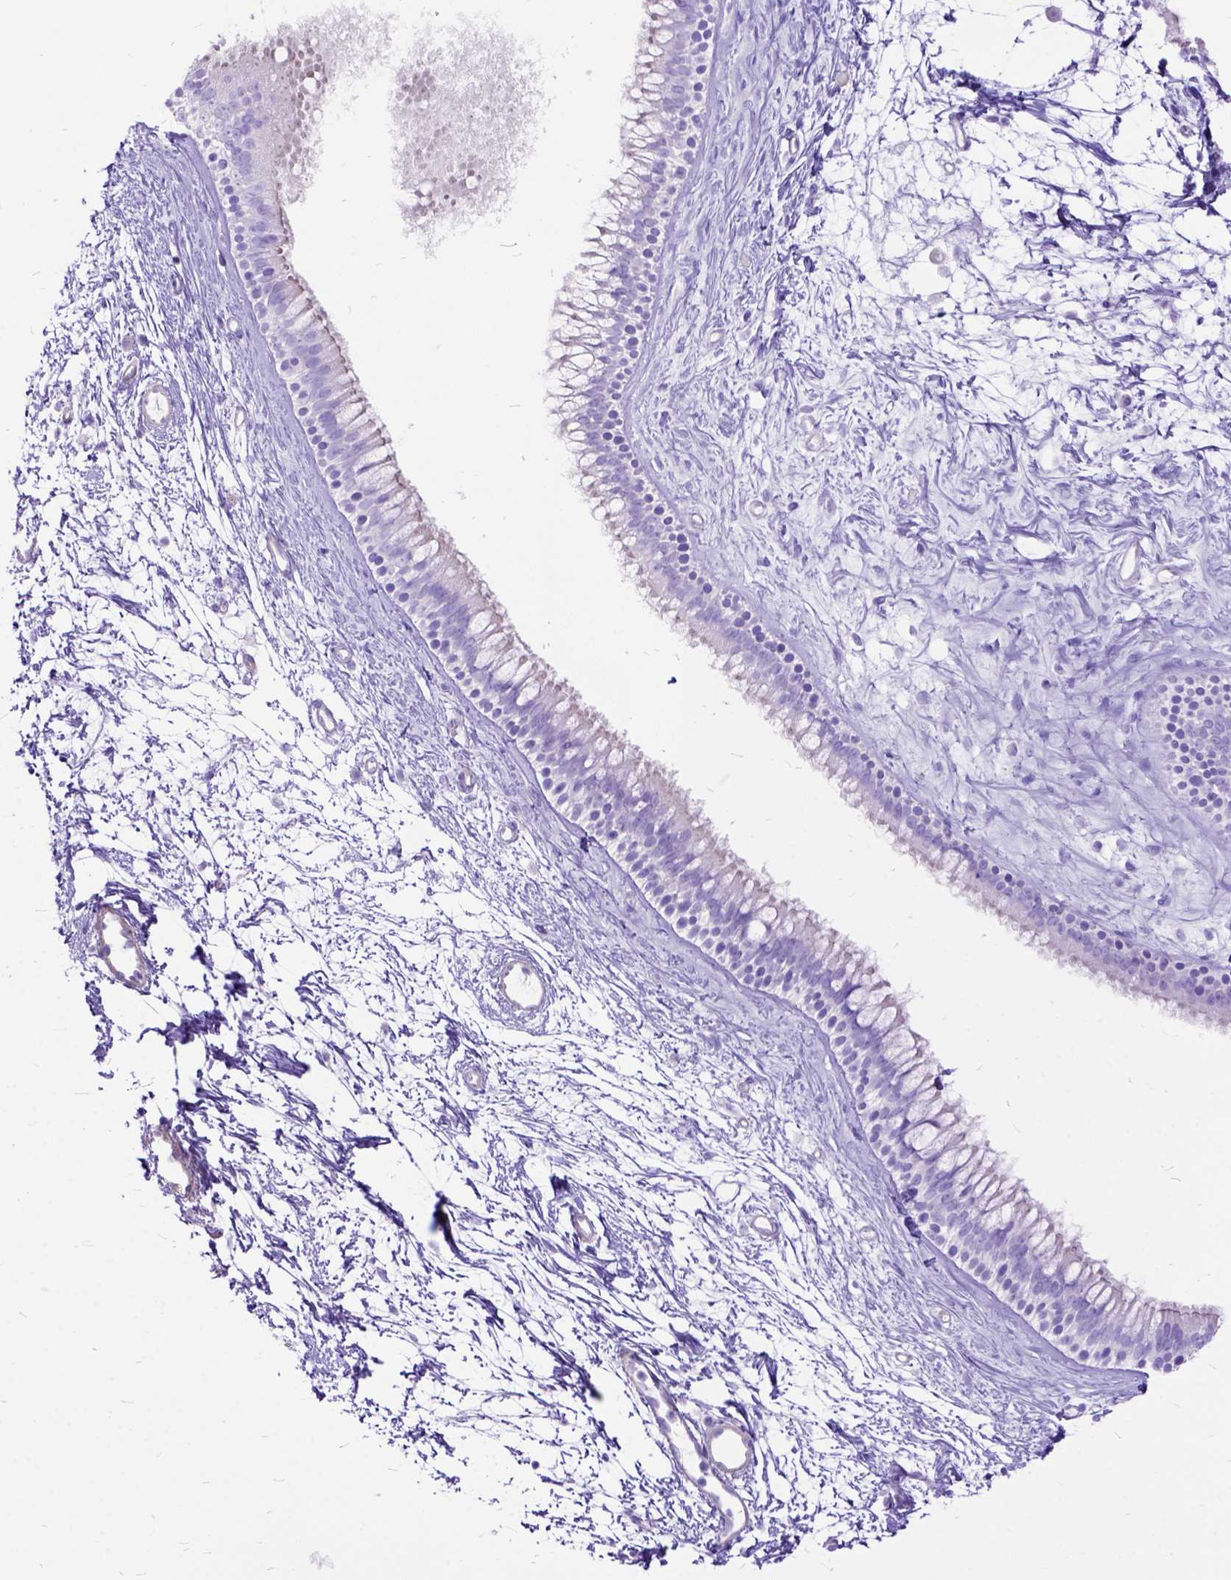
{"staining": {"intensity": "negative", "quantity": "none", "location": "none"}, "tissue": "nasopharynx", "cell_type": "Respiratory epithelial cells", "image_type": "normal", "snomed": [{"axis": "morphology", "description": "Normal tissue, NOS"}, {"axis": "topography", "description": "Nasopharynx"}], "caption": "DAB immunohistochemical staining of normal human nasopharynx displays no significant staining in respiratory epithelial cells. (DAB (3,3'-diaminobenzidine) immunohistochemistry, high magnification).", "gene": "ARL9", "patient": {"sex": "male", "age": 58}}